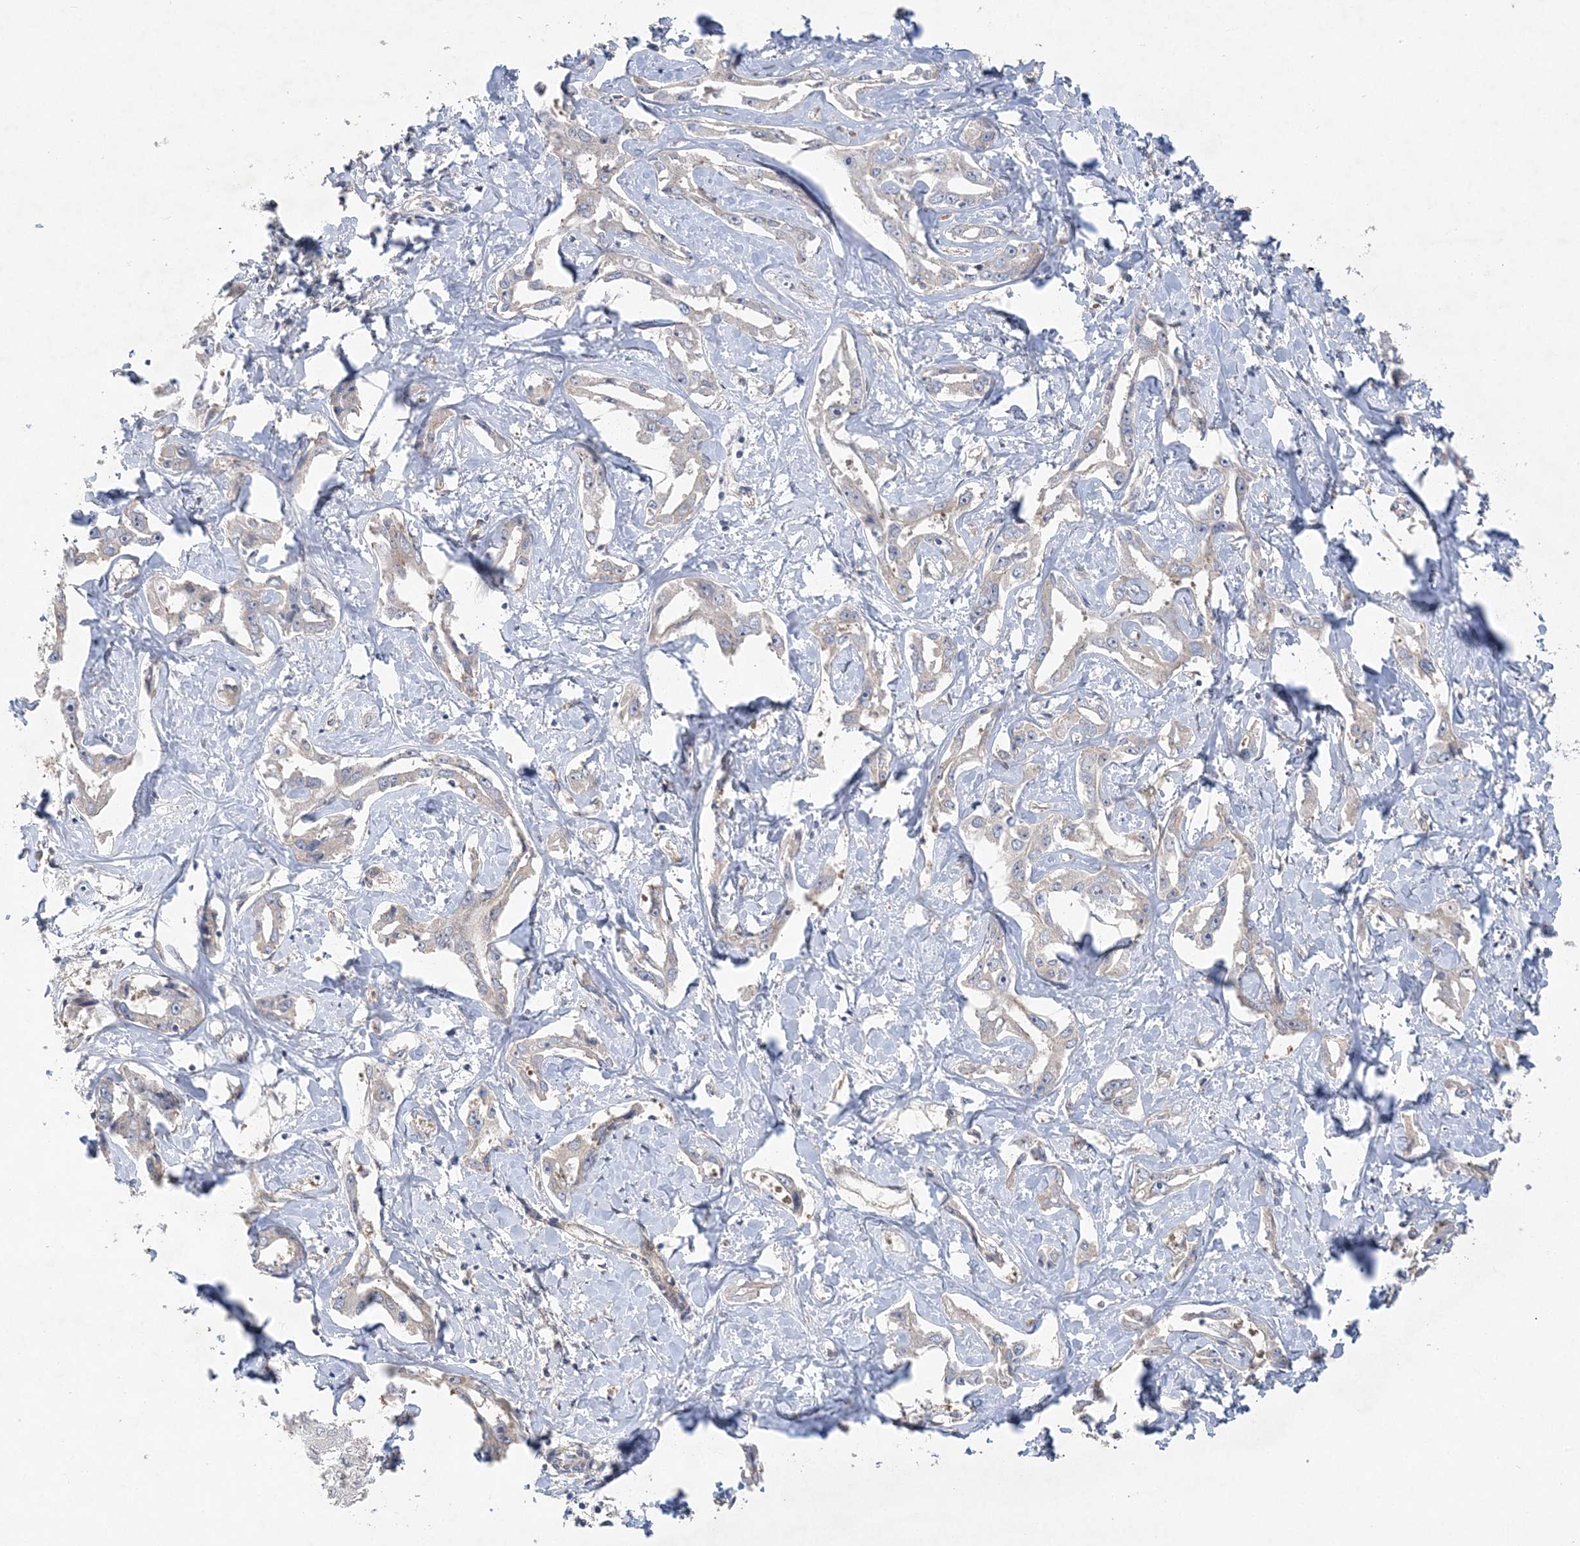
{"staining": {"intensity": "negative", "quantity": "none", "location": "none"}, "tissue": "liver cancer", "cell_type": "Tumor cells", "image_type": "cancer", "snomed": [{"axis": "morphology", "description": "Cholangiocarcinoma"}, {"axis": "topography", "description": "Liver"}], "caption": "IHC image of human liver cholangiocarcinoma stained for a protein (brown), which demonstrates no positivity in tumor cells. (Brightfield microscopy of DAB immunohistochemistry at high magnification).", "gene": "MAP4K5", "patient": {"sex": "male", "age": 59}}